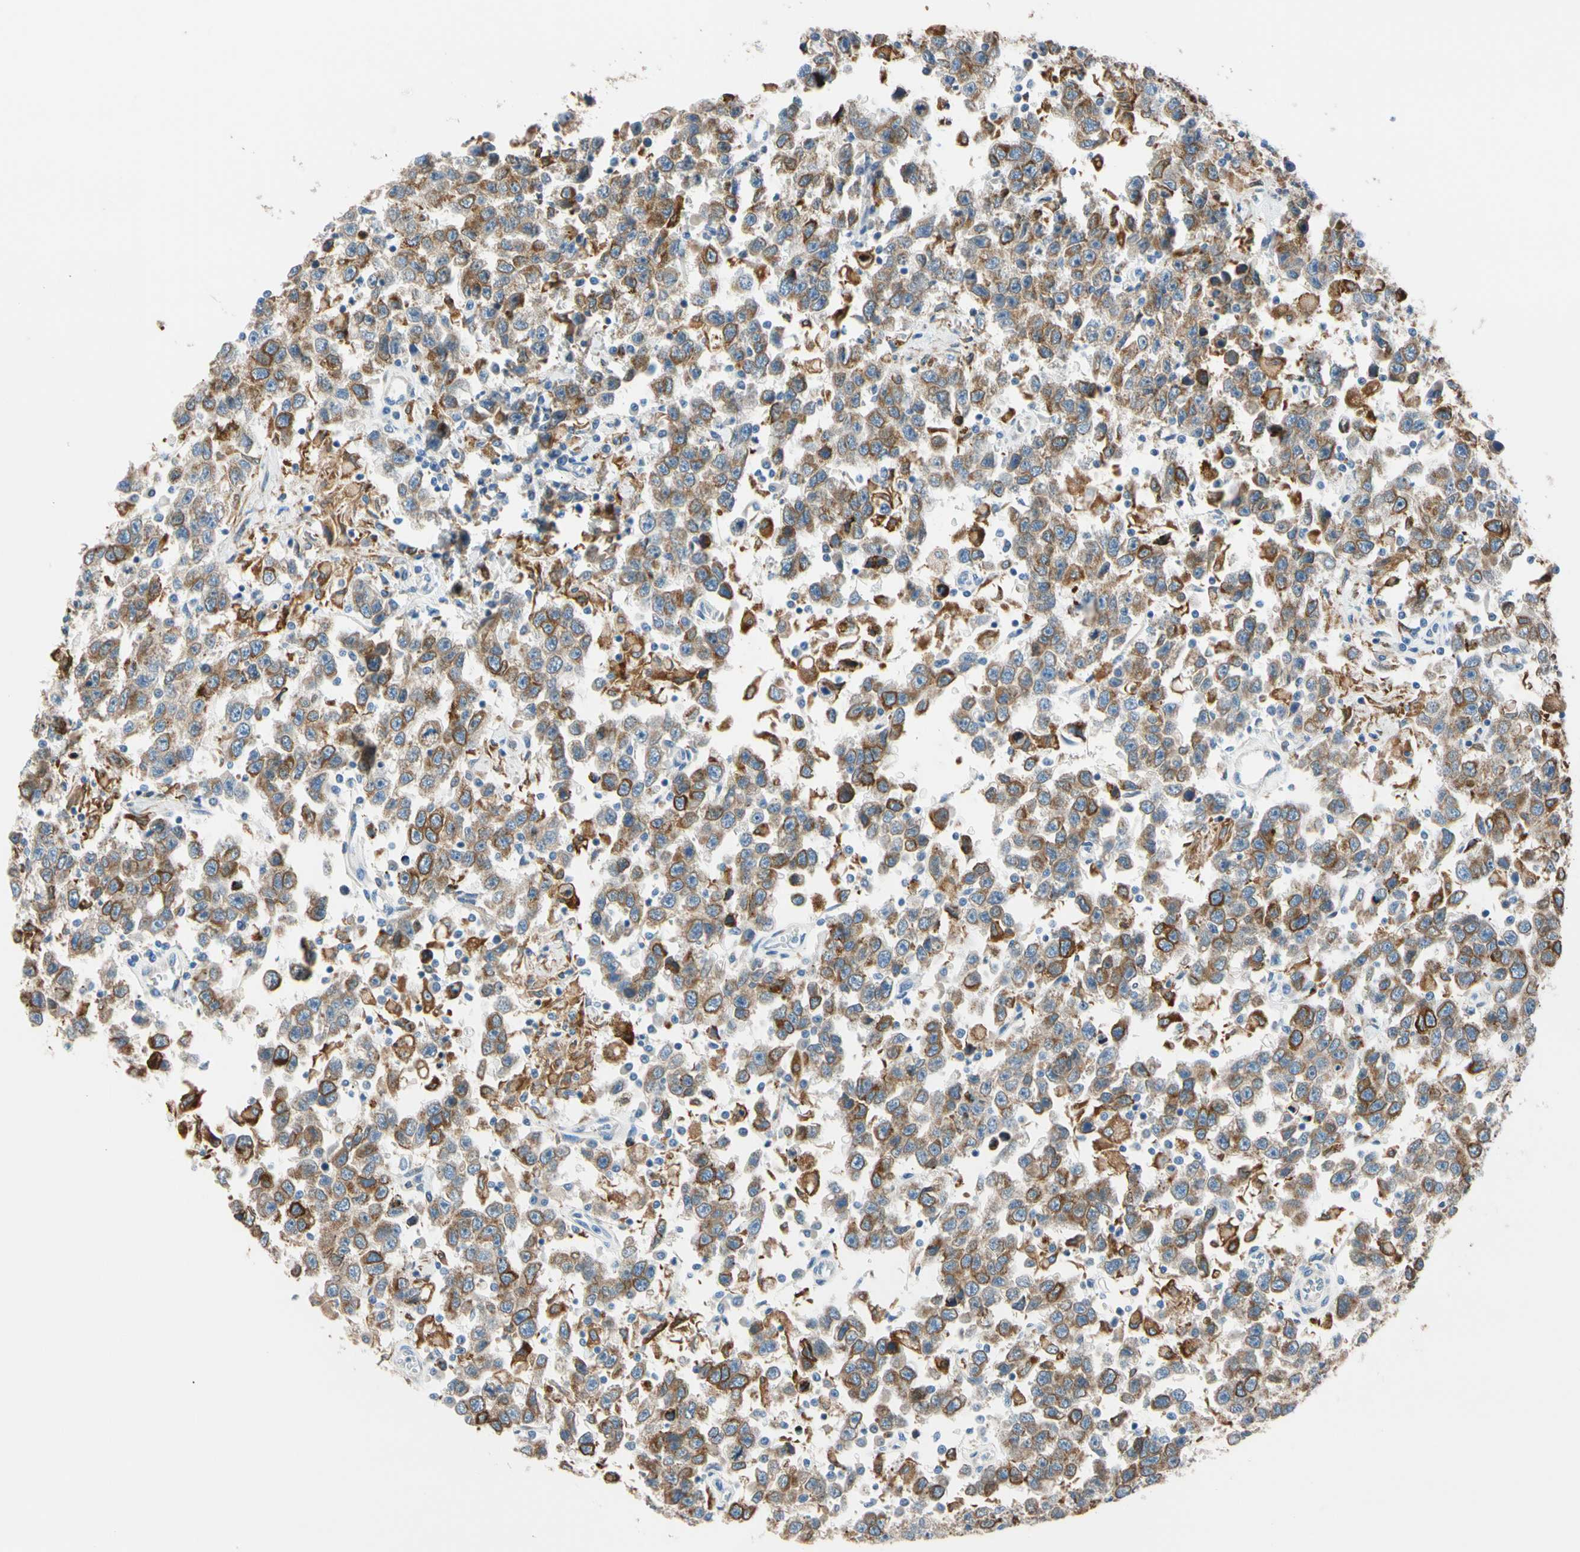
{"staining": {"intensity": "strong", "quantity": "25%-75%", "location": "cytoplasmic/membranous"}, "tissue": "testis cancer", "cell_type": "Tumor cells", "image_type": "cancer", "snomed": [{"axis": "morphology", "description": "Seminoma, NOS"}, {"axis": "topography", "description": "Testis"}], "caption": "The immunohistochemical stain highlights strong cytoplasmic/membranous expression in tumor cells of testis seminoma tissue. (DAB (3,3'-diaminobenzidine) IHC, brown staining for protein, blue staining for nuclei).", "gene": "LRPAP1", "patient": {"sex": "male", "age": 41}}